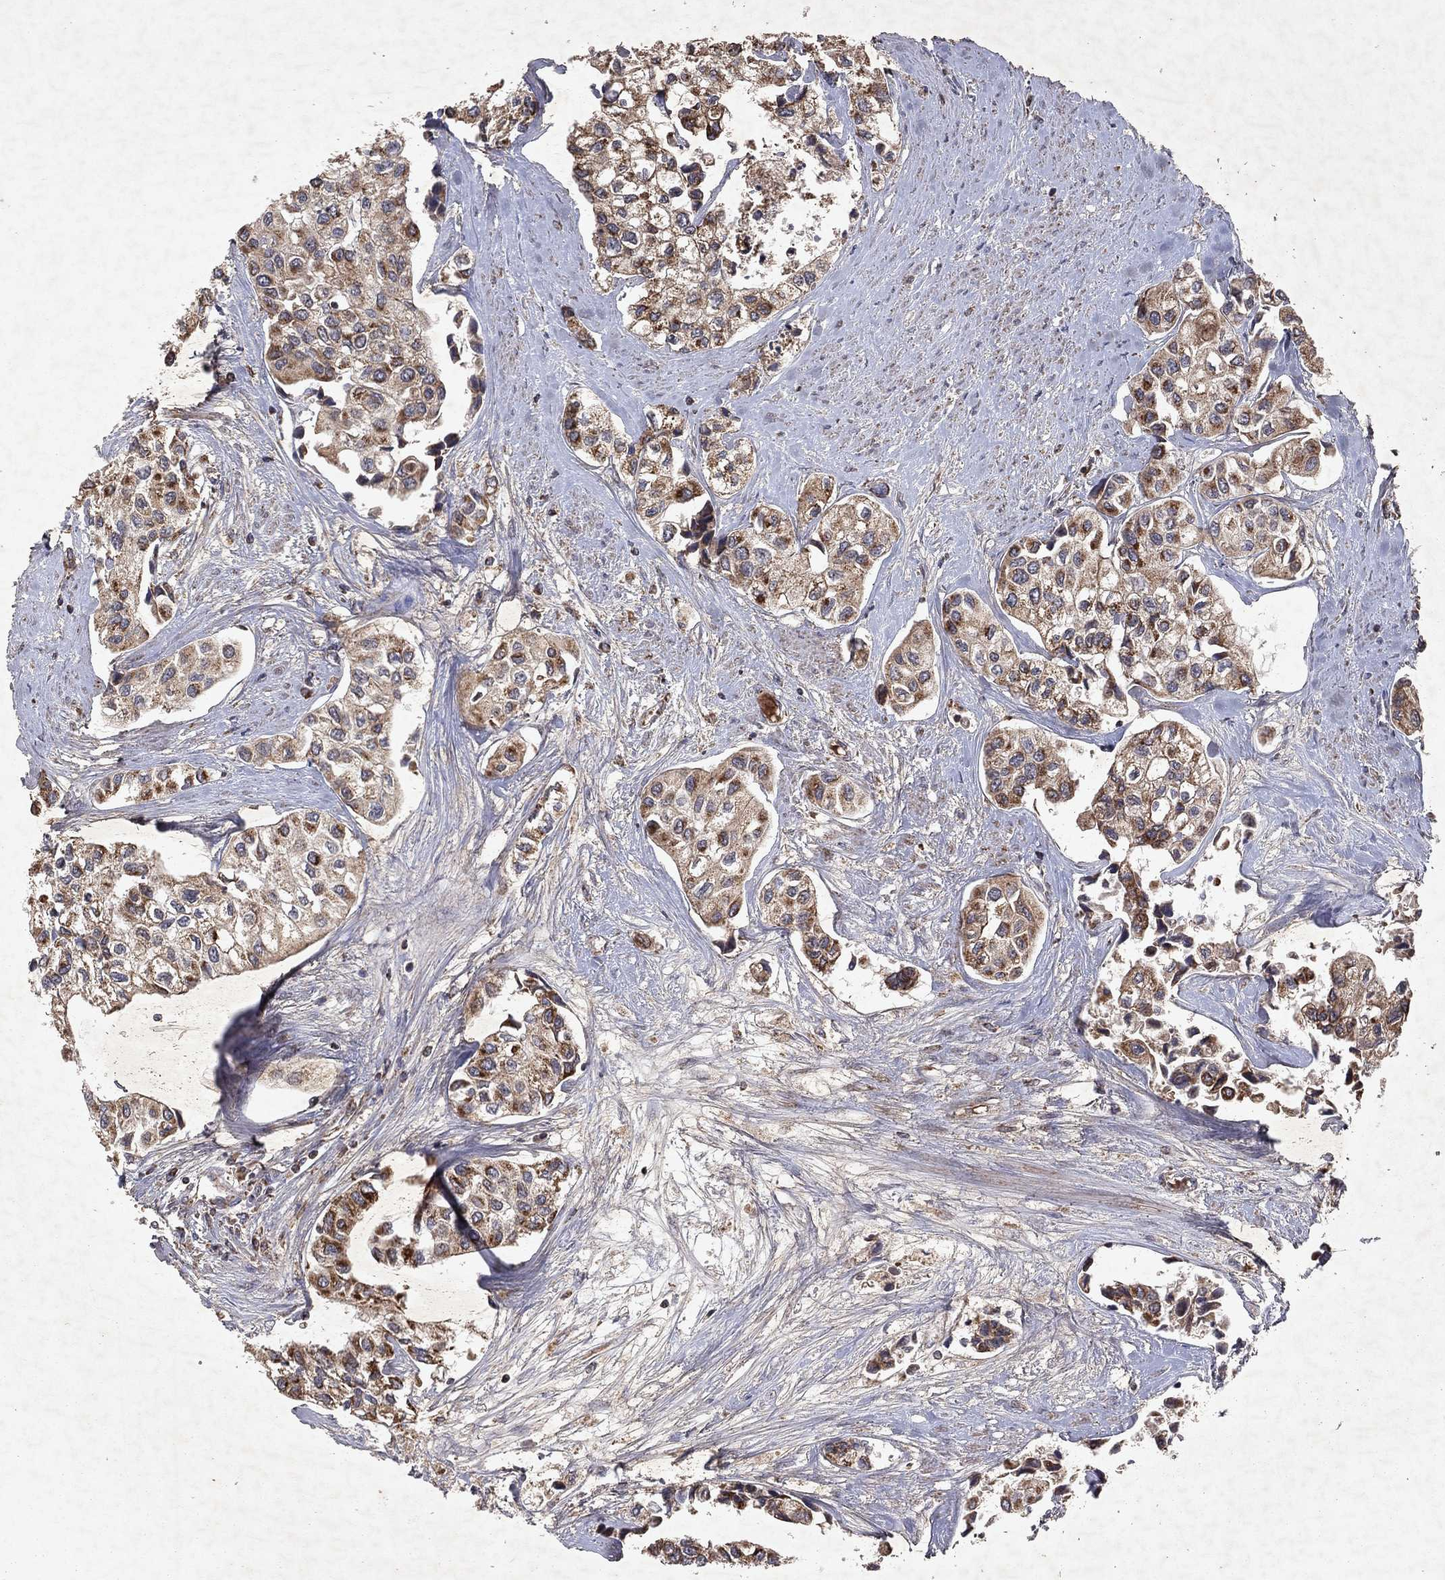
{"staining": {"intensity": "moderate", "quantity": "25%-75%", "location": "cytoplasmic/membranous"}, "tissue": "urothelial cancer", "cell_type": "Tumor cells", "image_type": "cancer", "snomed": [{"axis": "morphology", "description": "Urothelial carcinoma, High grade"}, {"axis": "topography", "description": "Urinary bladder"}], "caption": "DAB immunohistochemical staining of human high-grade urothelial carcinoma exhibits moderate cytoplasmic/membranous protein expression in approximately 25%-75% of tumor cells.", "gene": "PYROXD2", "patient": {"sex": "male", "age": 73}}